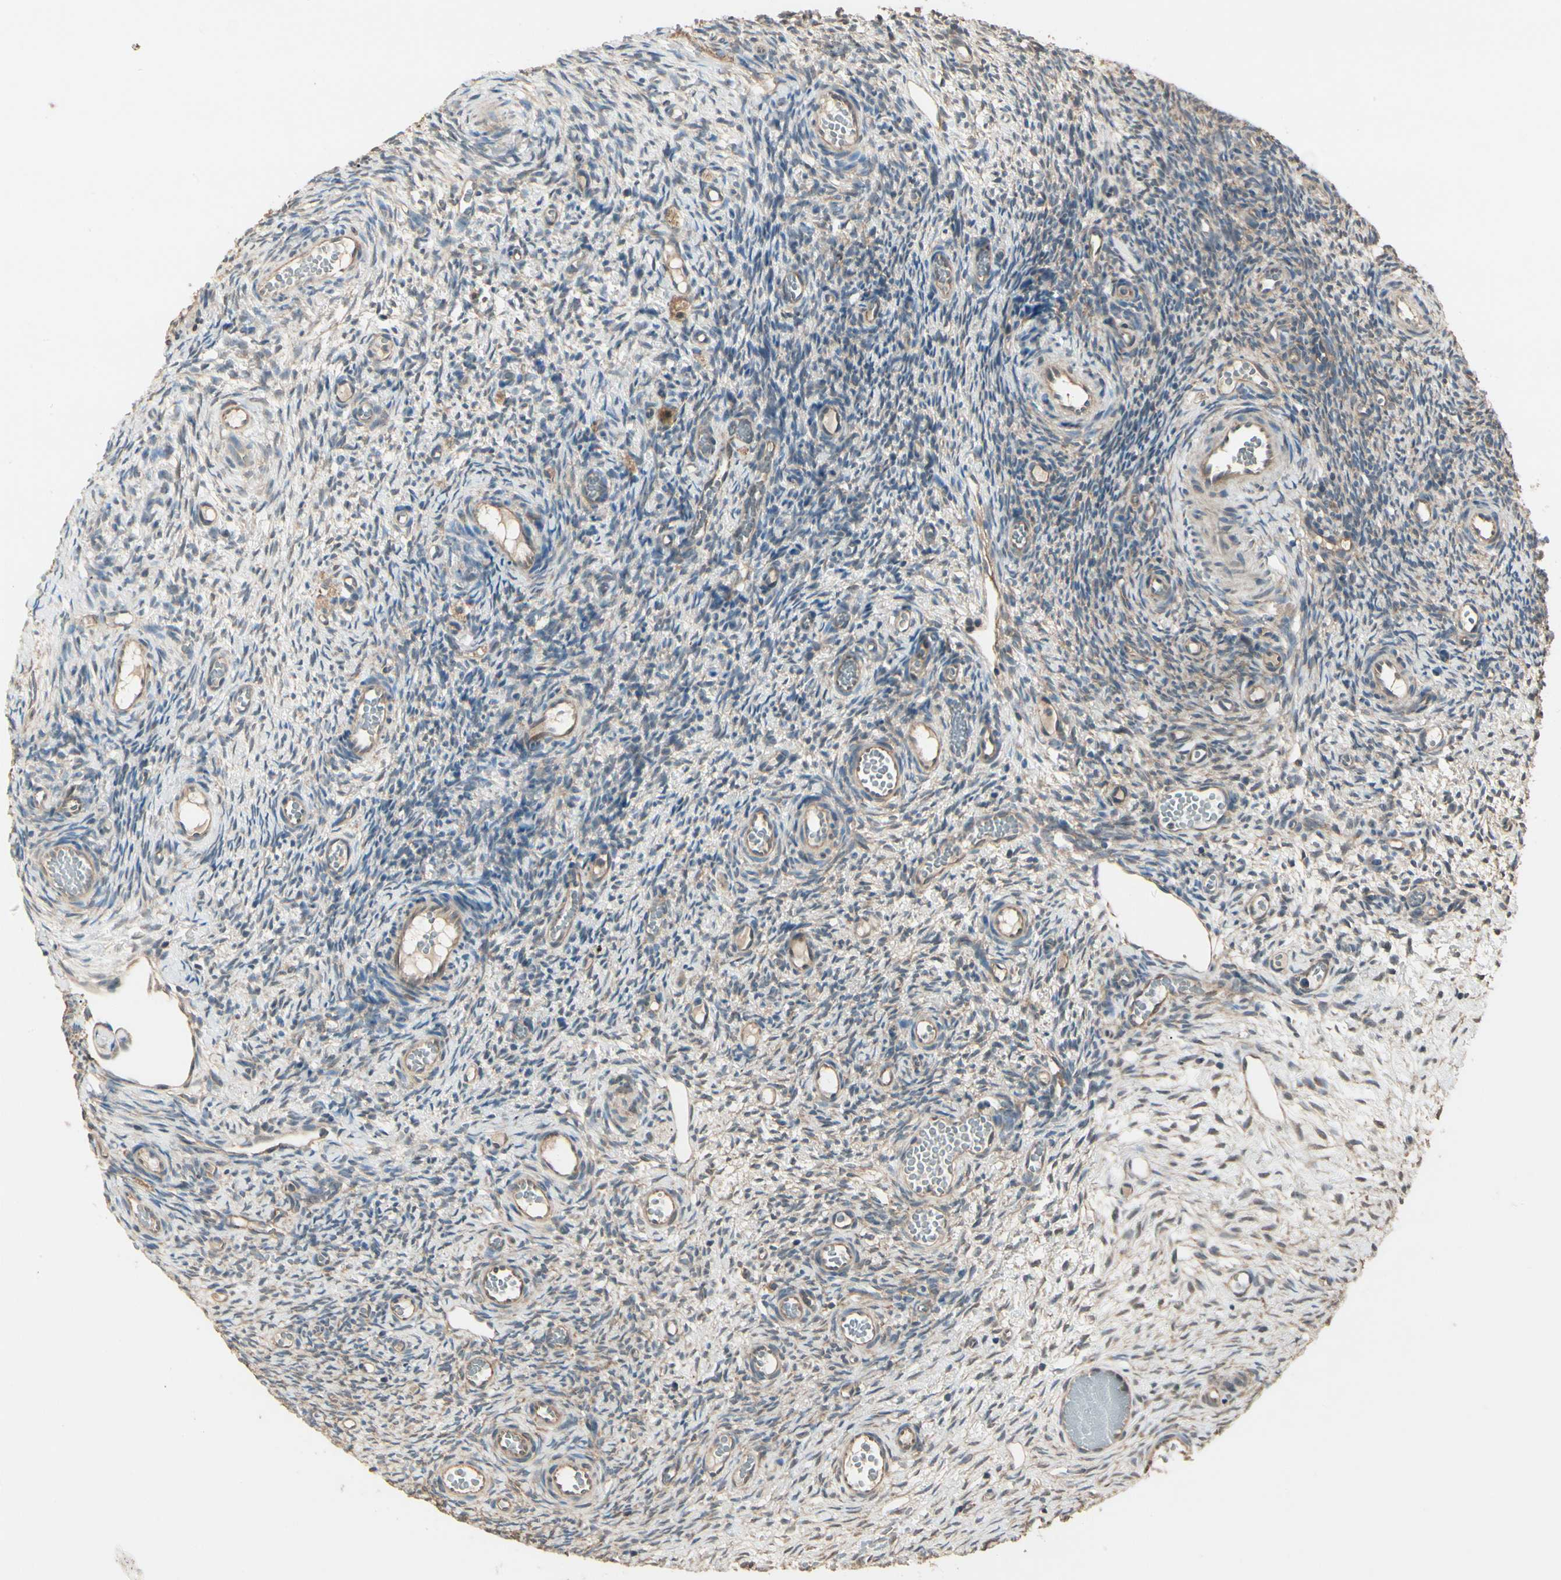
{"staining": {"intensity": "weak", "quantity": "25%-75%", "location": "cytoplasmic/membranous"}, "tissue": "ovary", "cell_type": "Ovarian stroma cells", "image_type": "normal", "snomed": [{"axis": "morphology", "description": "Normal tissue, NOS"}, {"axis": "topography", "description": "Ovary"}], "caption": "About 25%-75% of ovarian stroma cells in normal ovary show weak cytoplasmic/membranous protein staining as visualized by brown immunohistochemical staining.", "gene": "CCT7", "patient": {"sex": "female", "age": 35}}